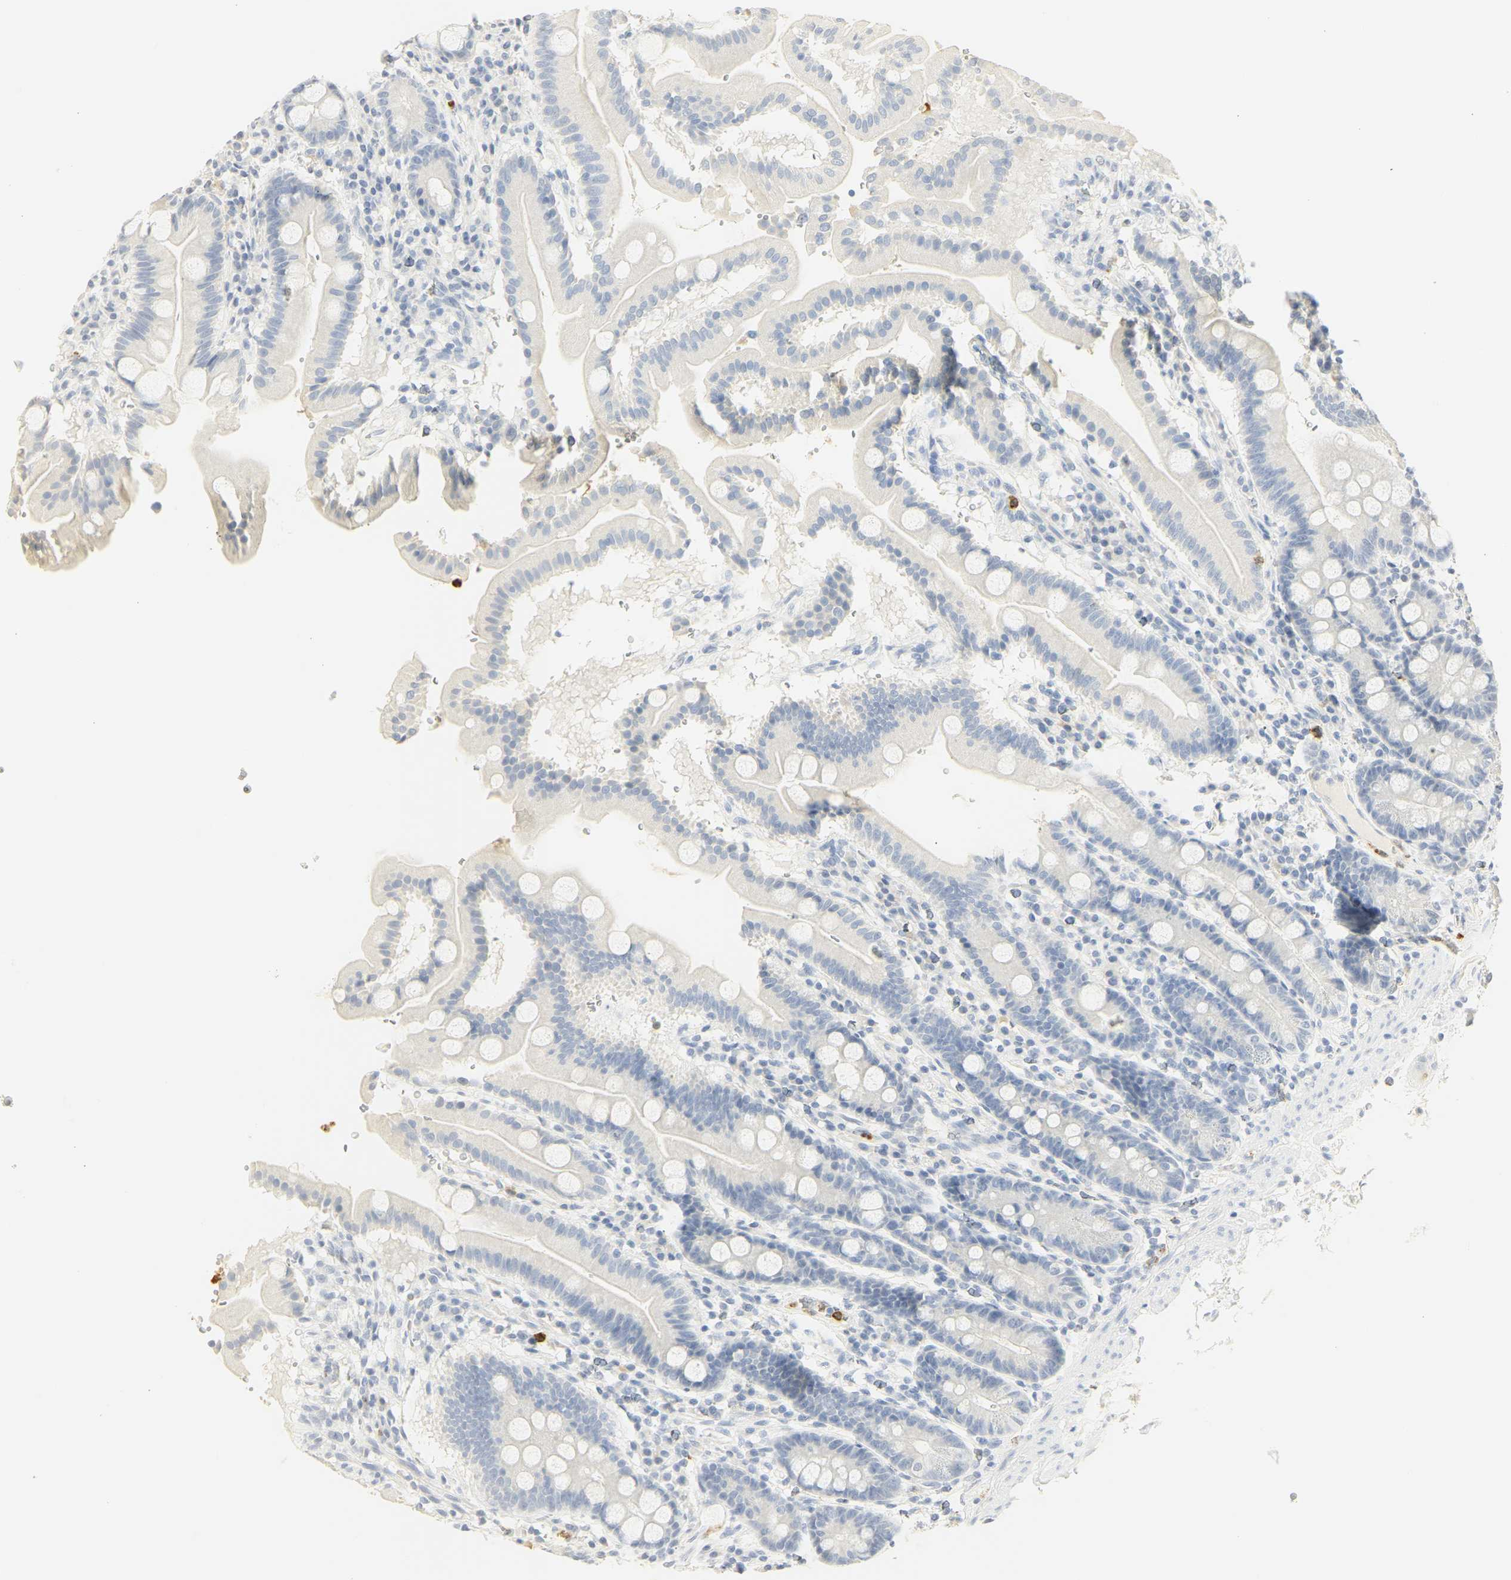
{"staining": {"intensity": "negative", "quantity": "none", "location": "none"}, "tissue": "duodenum", "cell_type": "Glandular cells", "image_type": "normal", "snomed": [{"axis": "morphology", "description": "Normal tissue, NOS"}, {"axis": "topography", "description": "Duodenum"}], "caption": "Histopathology image shows no significant protein expression in glandular cells of normal duodenum.", "gene": "MPO", "patient": {"sex": "male", "age": 50}}